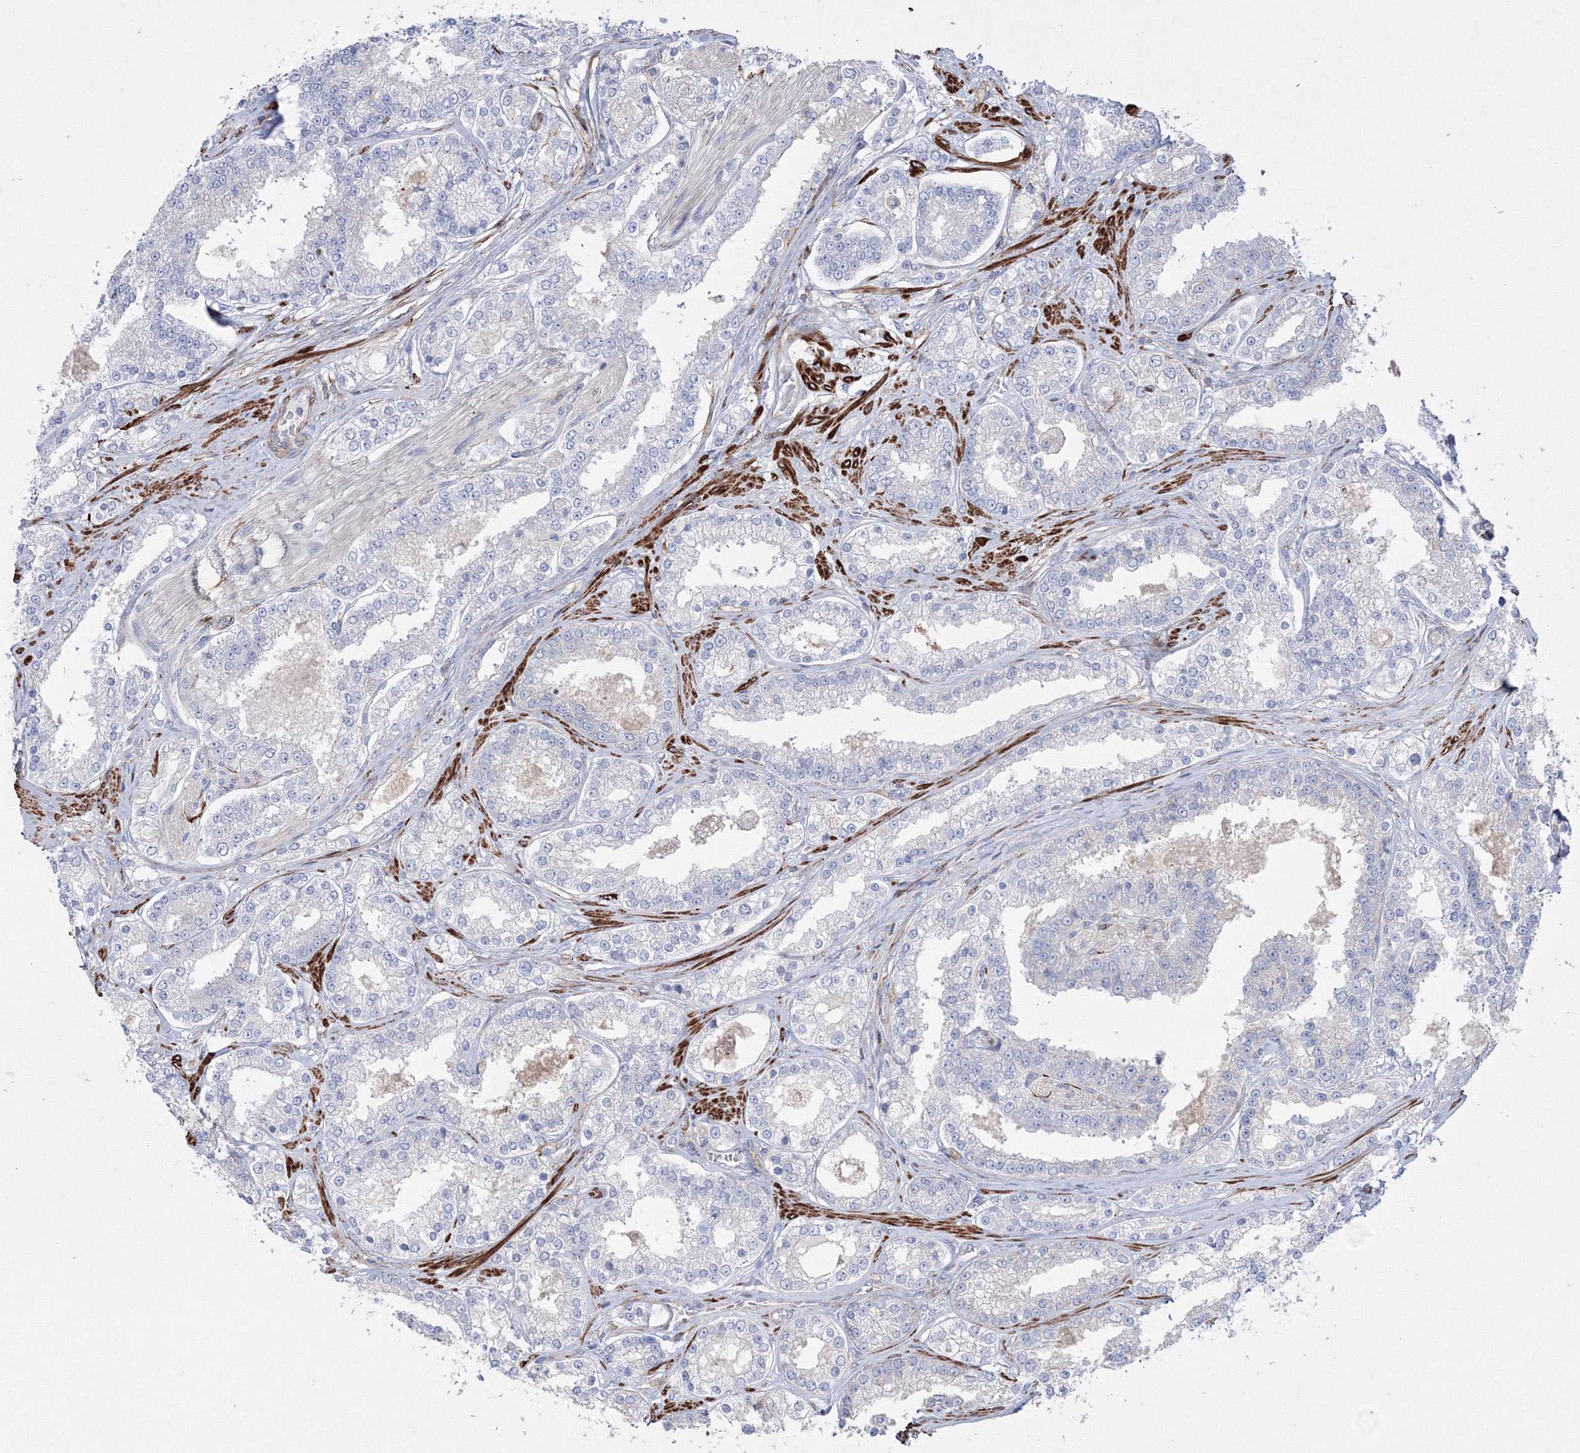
{"staining": {"intensity": "negative", "quantity": "none", "location": "none"}, "tissue": "prostate cancer", "cell_type": "Tumor cells", "image_type": "cancer", "snomed": [{"axis": "morphology", "description": "Normal tissue, NOS"}, {"axis": "morphology", "description": "Adenocarcinoma, High grade"}, {"axis": "topography", "description": "Prostate"}], "caption": "The image reveals no significant positivity in tumor cells of prostate cancer.", "gene": "GPR82", "patient": {"sex": "male", "age": 83}}